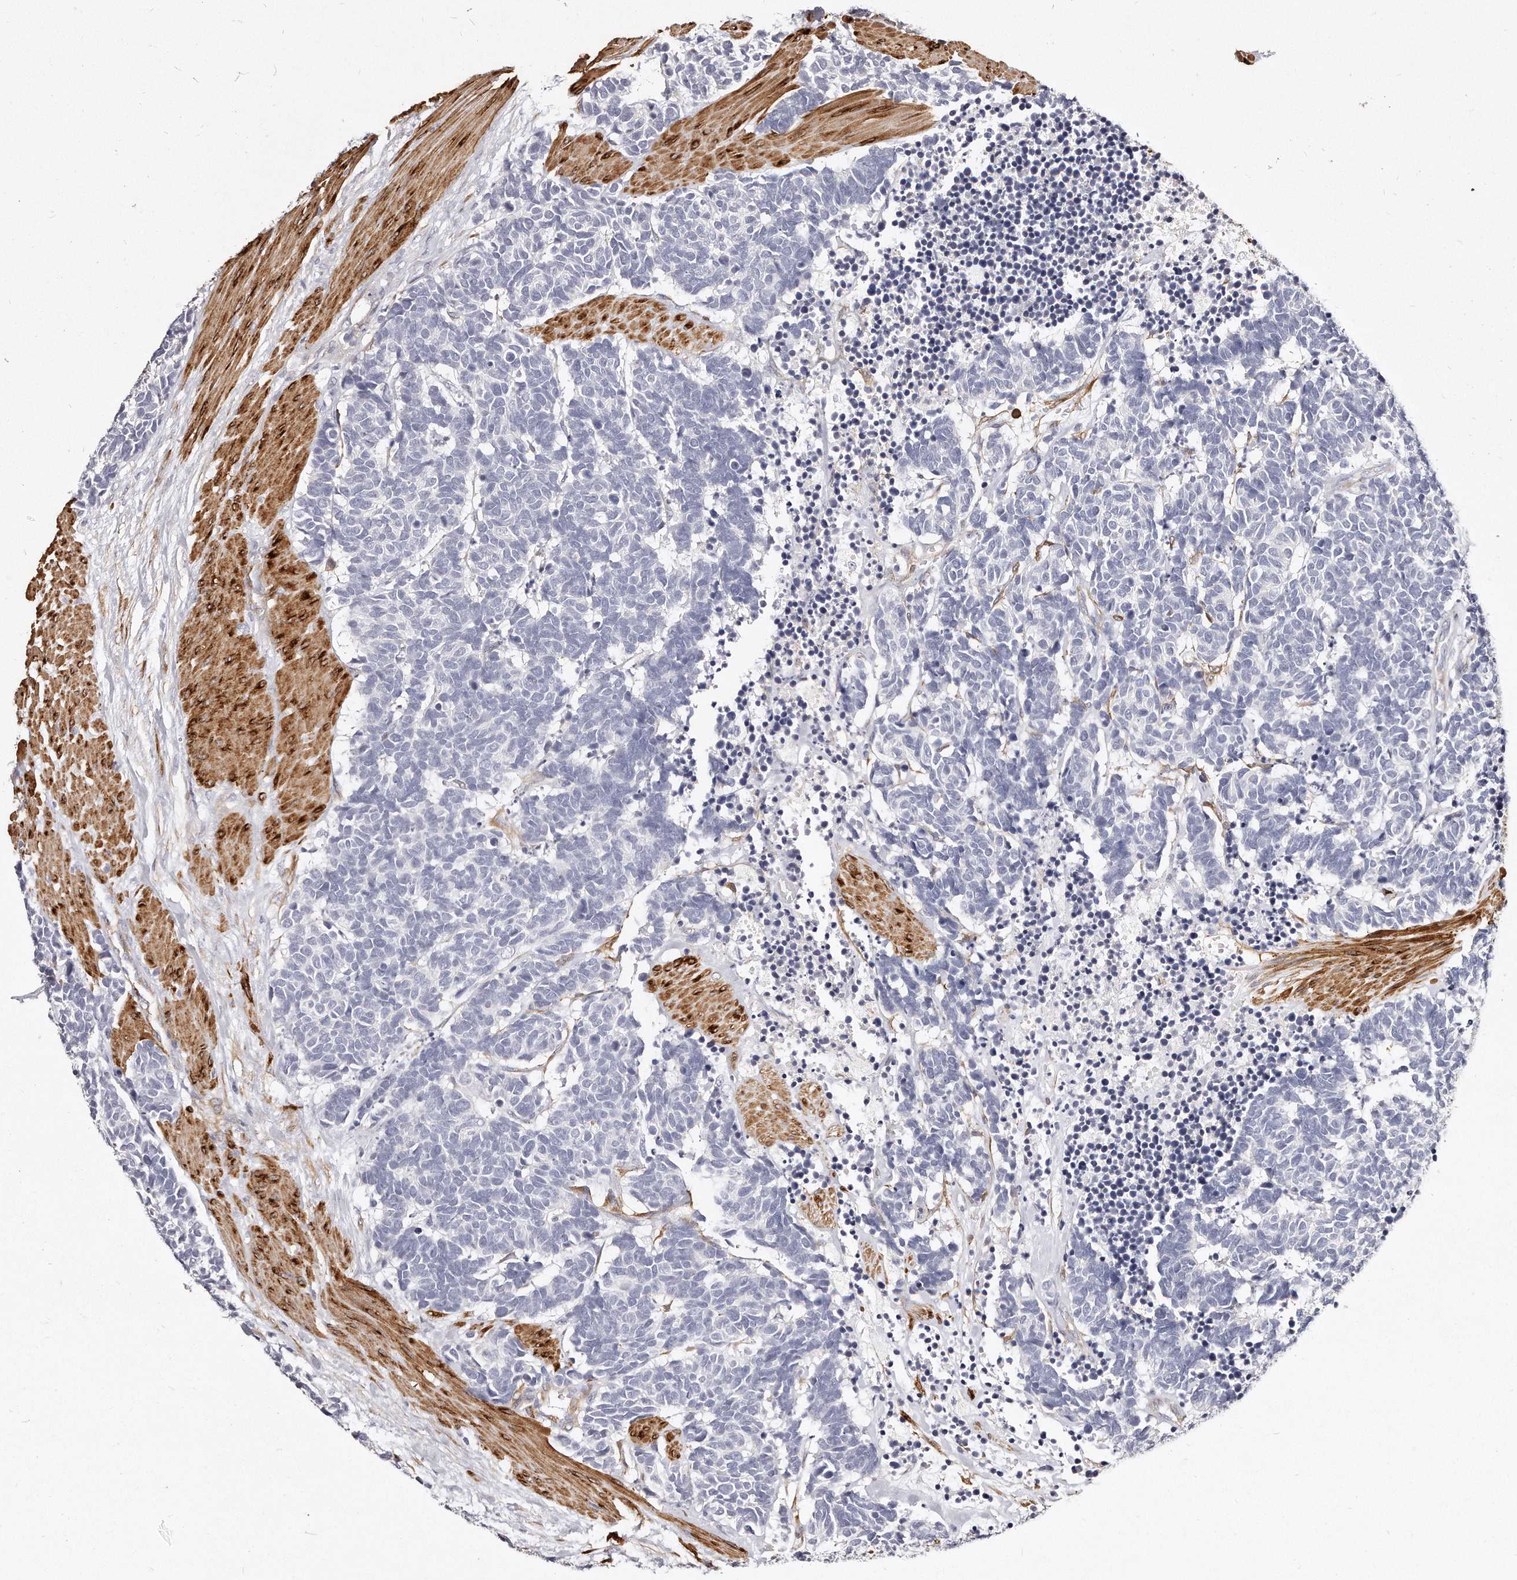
{"staining": {"intensity": "negative", "quantity": "none", "location": "none"}, "tissue": "carcinoid", "cell_type": "Tumor cells", "image_type": "cancer", "snomed": [{"axis": "morphology", "description": "Carcinoma, NOS"}, {"axis": "morphology", "description": "Carcinoid, malignant, NOS"}, {"axis": "topography", "description": "Urinary bladder"}], "caption": "Immunohistochemistry of carcinoid reveals no expression in tumor cells.", "gene": "LMOD1", "patient": {"sex": "male", "age": 57}}